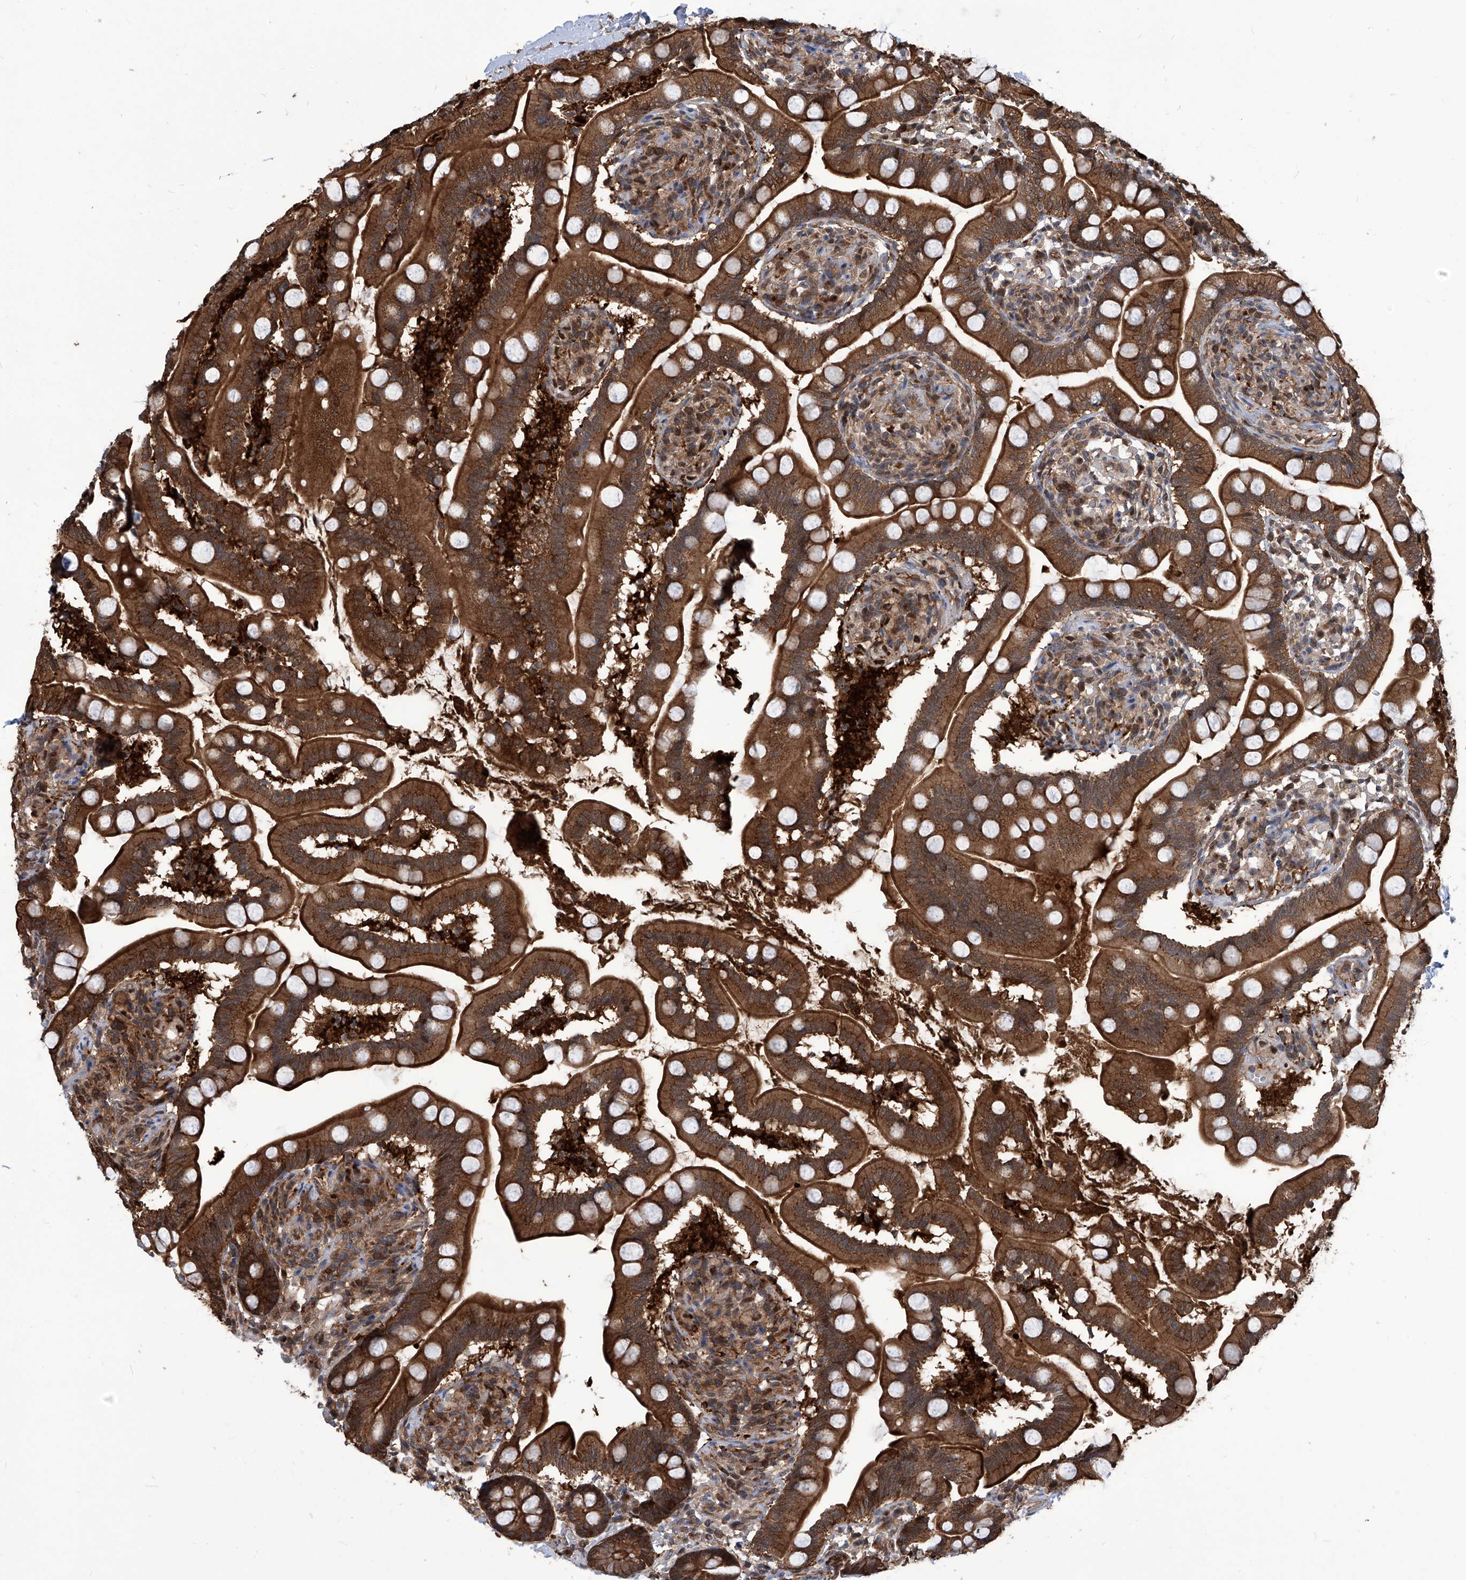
{"staining": {"intensity": "strong", "quantity": ">75%", "location": "cytoplasmic/membranous"}, "tissue": "small intestine", "cell_type": "Glandular cells", "image_type": "normal", "snomed": [{"axis": "morphology", "description": "Normal tissue, NOS"}, {"axis": "topography", "description": "Small intestine"}], "caption": "Brown immunohistochemical staining in benign human small intestine reveals strong cytoplasmic/membranous staining in about >75% of glandular cells.", "gene": "PSMB1", "patient": {"sex": "female", "age": 64}}